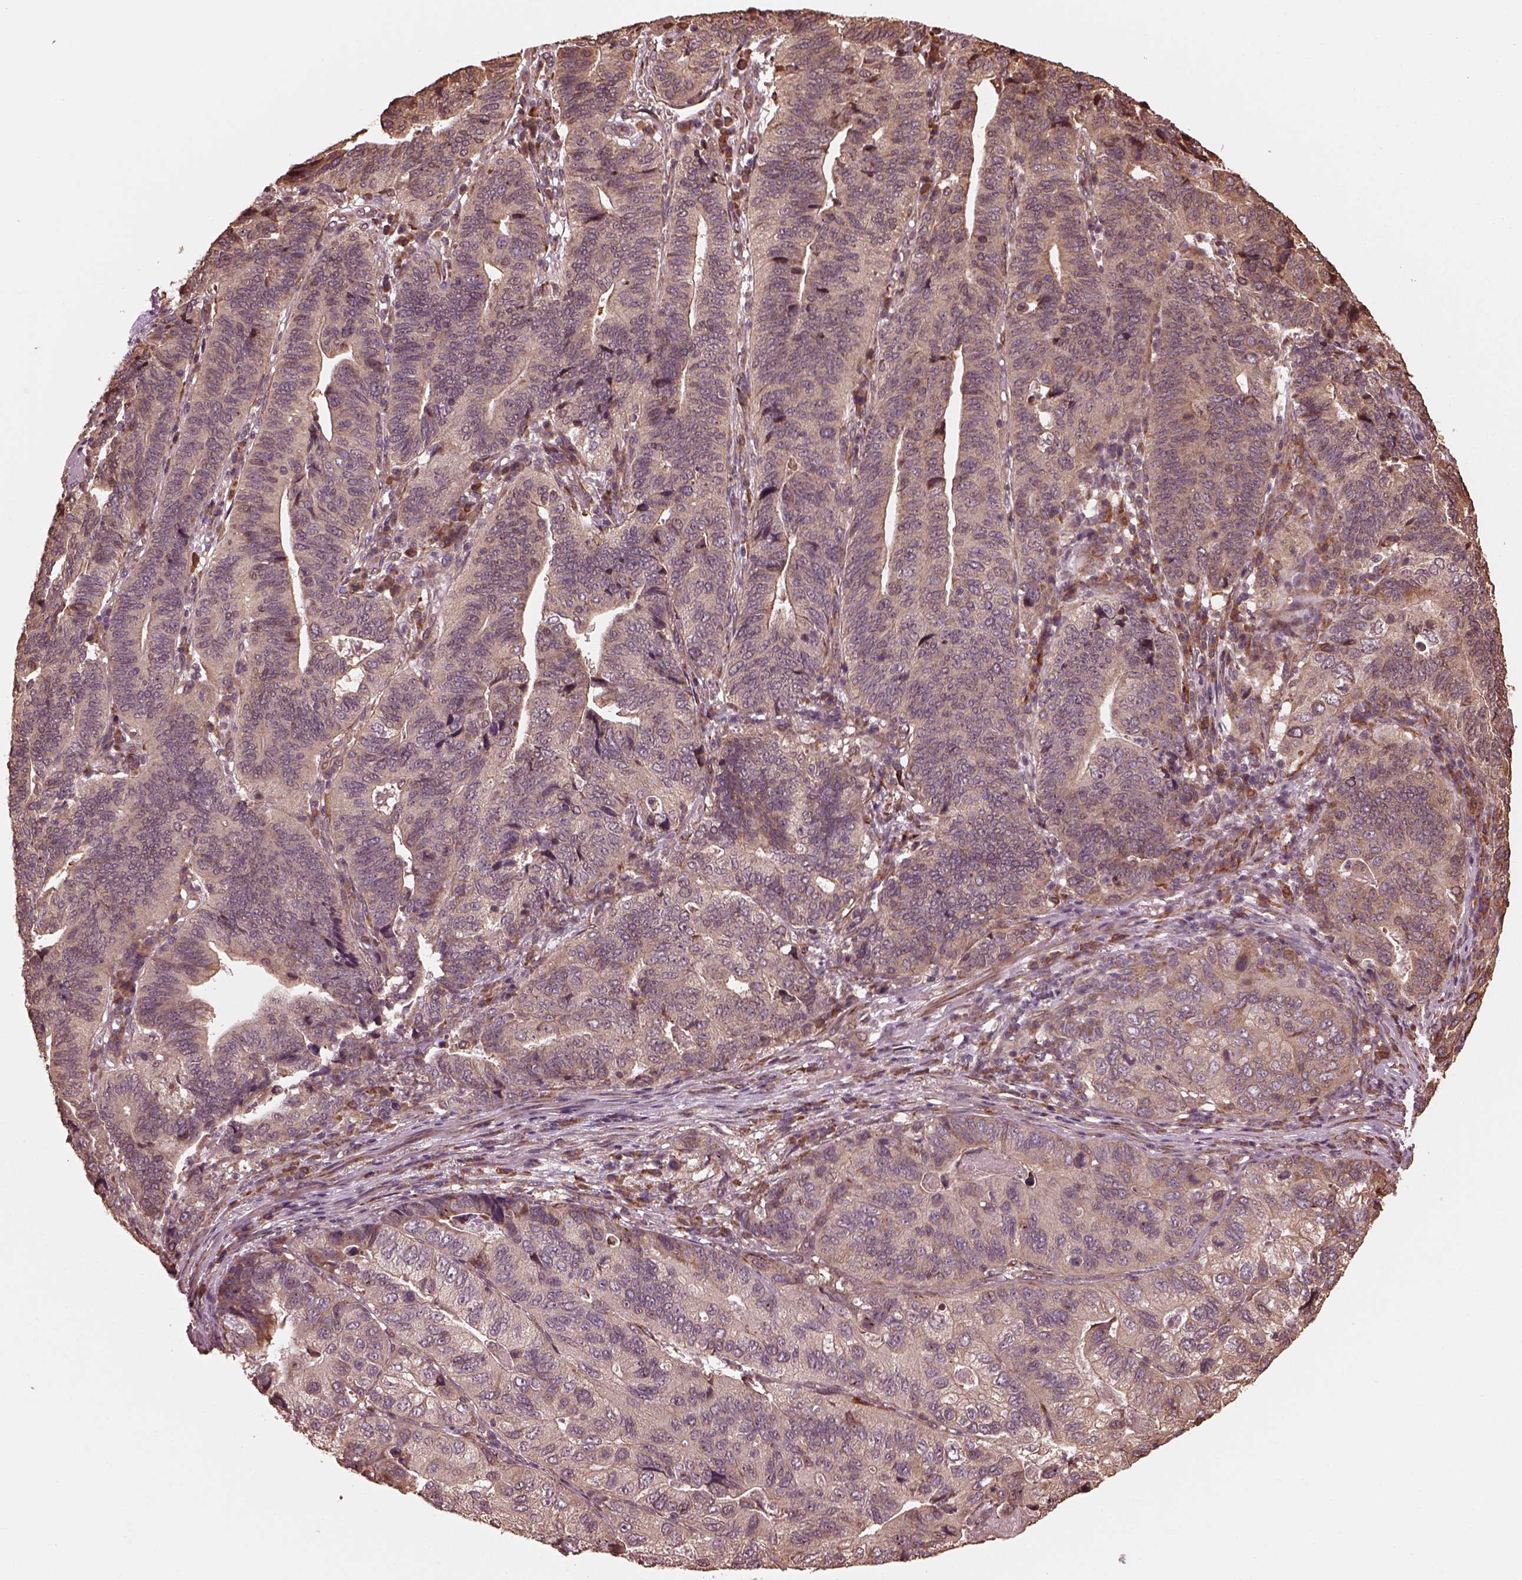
{"staining": {"intensity": "weak", "quantity": "25%-75%", "location": "cytoplasmic/membranous"}, "tissue": "stomach cancer", "cell_type": "Tumor cells", "image_type": "cancer", "snomed": [{"axis": "morphology", "description": "Adenocarcinoma, NOS"}, {"axis": "topography", "description": "Stomach, upper"}], "caption": "A high-resolution histopathology image shows immunohistochemistry staining of stomach cancer, which reveals weak cytoplasmic/membranous staining in about 25%-75% of tumor cells.", "gene": "ZNF292", "patient": {"sex": "female", "age": 67}}